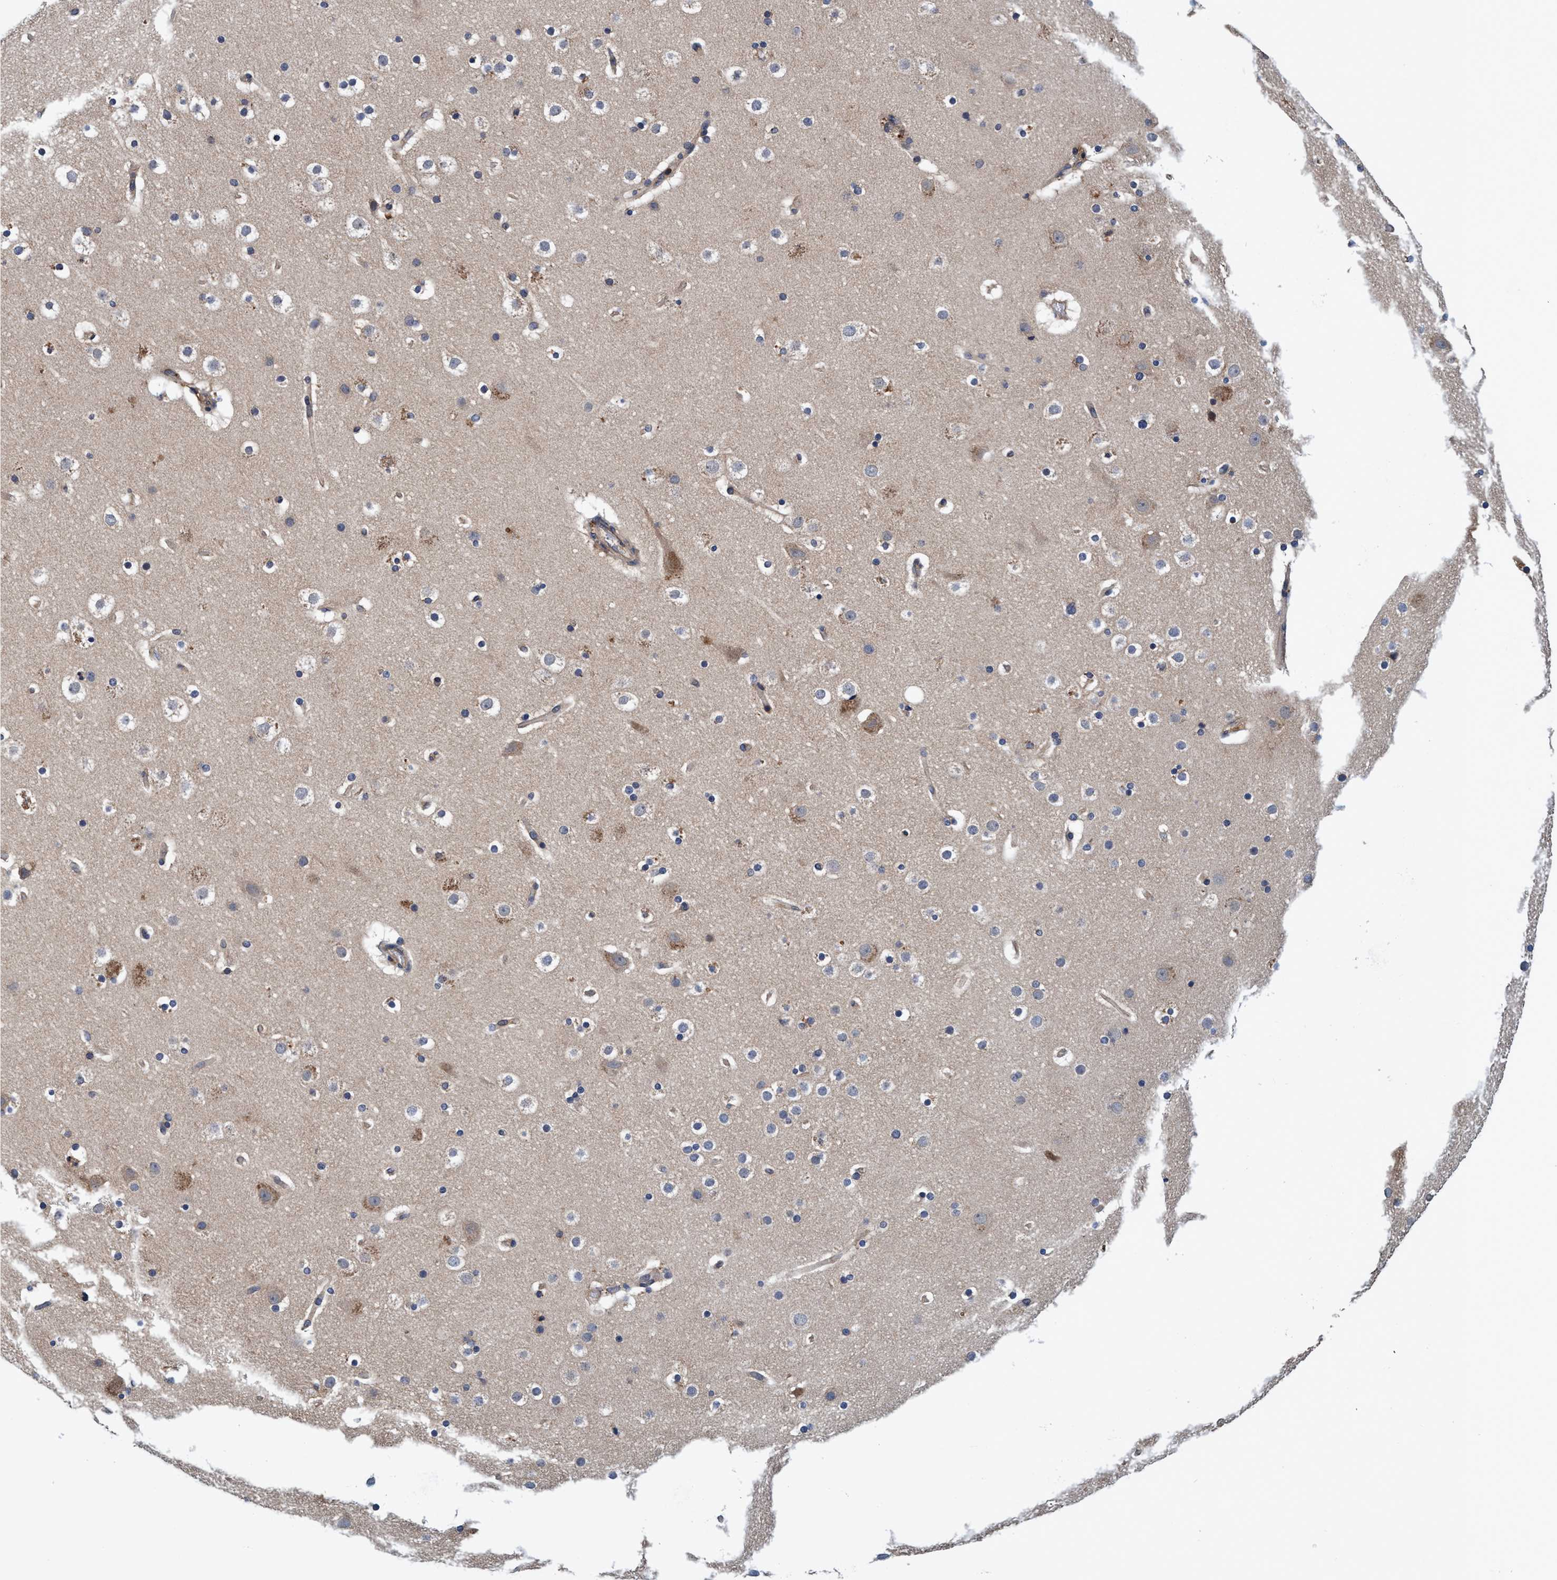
{"staining": {"intensity": "weak", "quantity": ">75%", "location": "cytoplasmic/membranous"}, "tissue": "cerebral cortex", "cell_type": "Endothelial cells", "image_type": "normal", "snomed": [{"axis": "morphology", "description": "Normal tissue, NOS"}, {"axis": "topography", "description": "Cerebral cortex"}], "caption": "Protein expression analysis of normal human cerebral cortex reveals weak cytoplasmic/membranous expression in about >75% of endothelial cells. (Brightfield microscopy of DAB IHC at high magnification).", "gene": "CALCOCO2", "patient": {"sex": "male", "age": 57}}